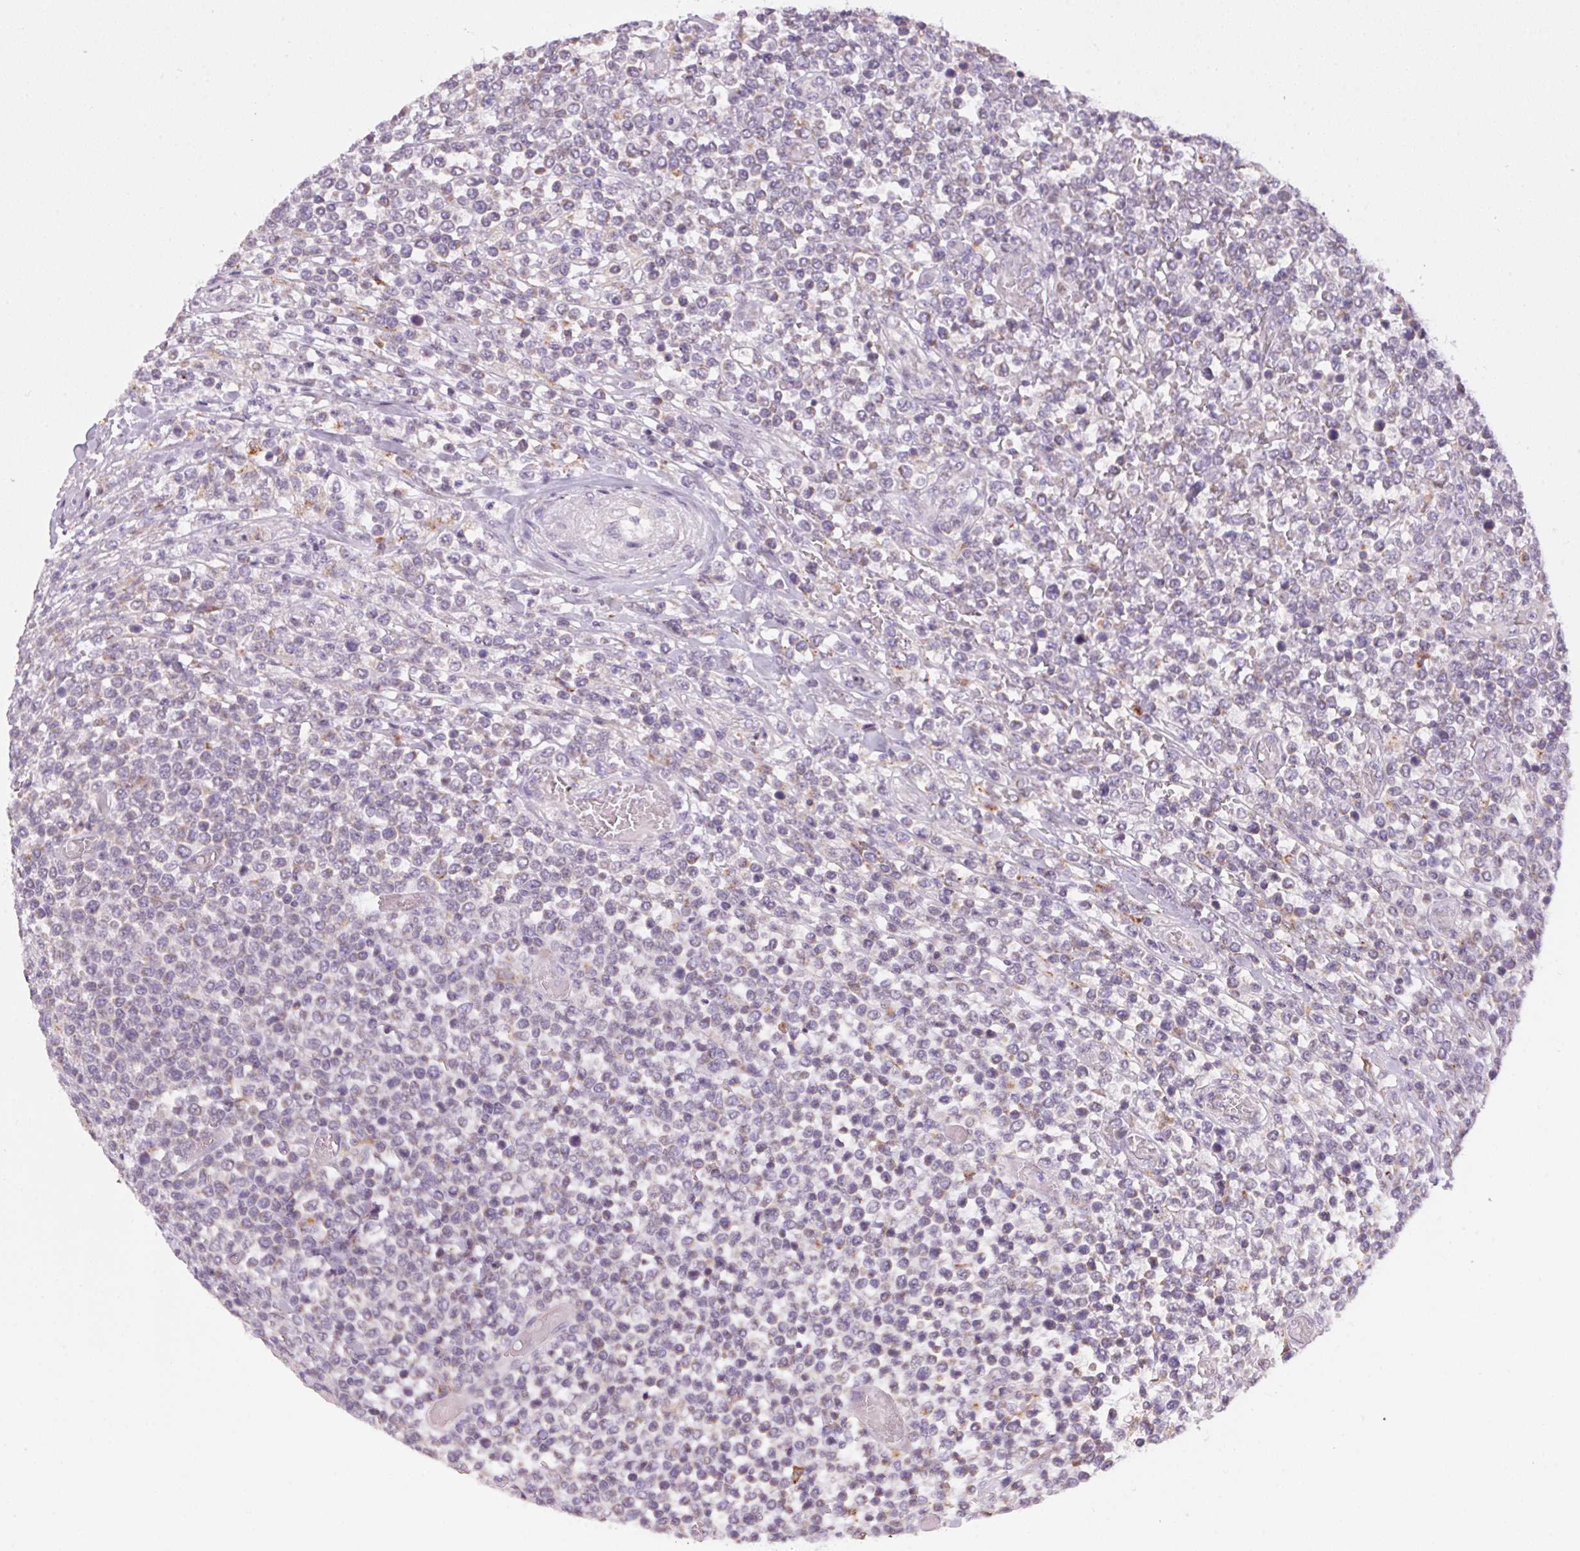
{"staining": {"intensity": "negative", "quantity": "none", "location": "none"}, "tissue": "lymphoma", "cell_type": "Tumor cells", "image_type": "cancer", "snomed": [{"axis": "morphology", "description": "Malignant lymphoma, non-Hodgkin's type, High grade"}, {"axis": "topography", "description": "Soft tissue"}], "caption": "A micrograph of human lymphoma is negative for staining in tumor cells.", "gene": "ADH5", "patient": {"sex": "female", "age": 56}}